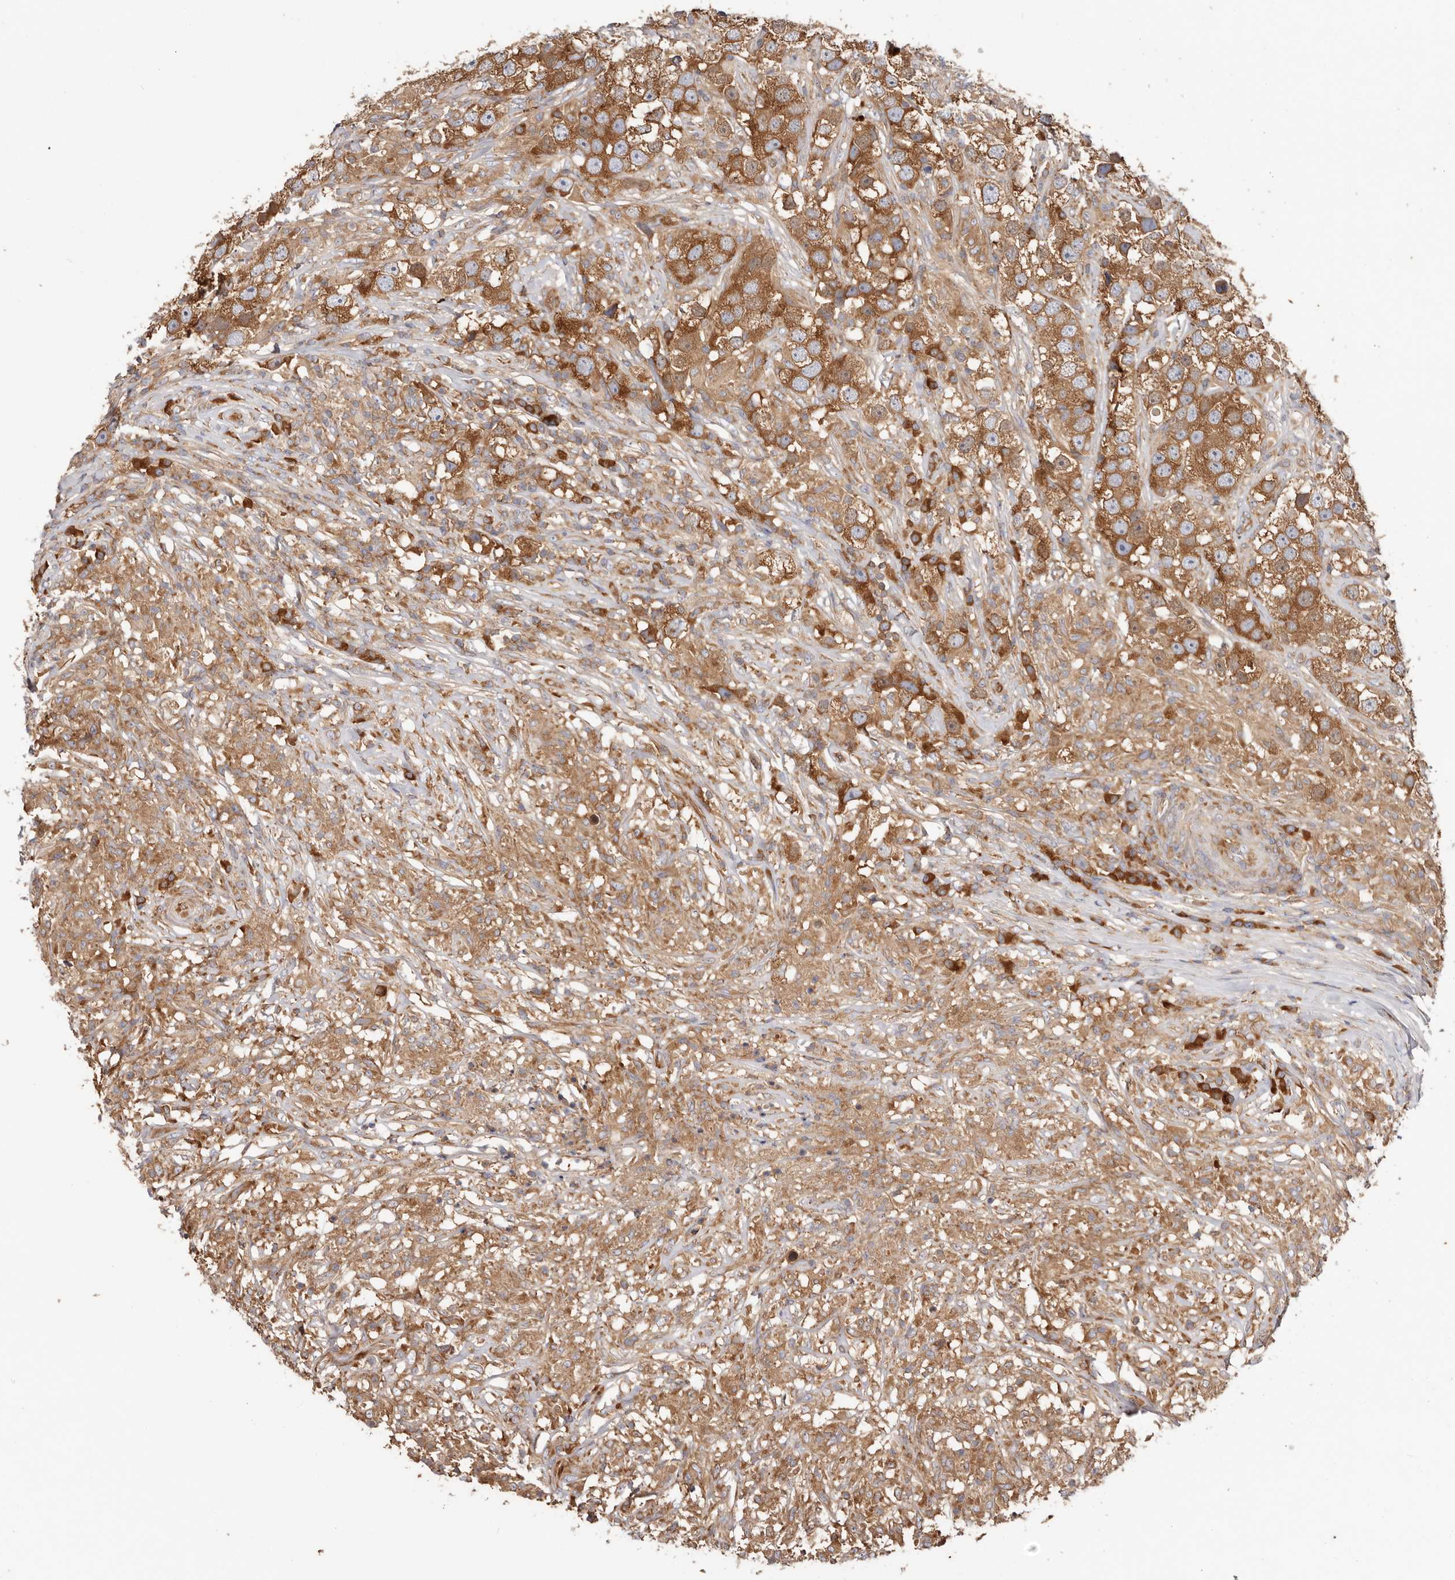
{"staining": {"intensity": "strong", "quantity": ">75%", "location": "cytoplasmic/membranous"}, "tissue": "testis cancer", "cell_type": "Tumor cells", "image_type": "cancer", "snomed": [{"axis": "morphology", "description": "Seminoma, NOS"}, {"axis": "topography", "description": "Testis"}], "caption": "Protein staining shows strong cytoplasmic/membranous expression in approximately >75% of tumor cells in testis seminoma.", "gene": "EPRS1", "patient": {"sex": "male", "age": 49}}